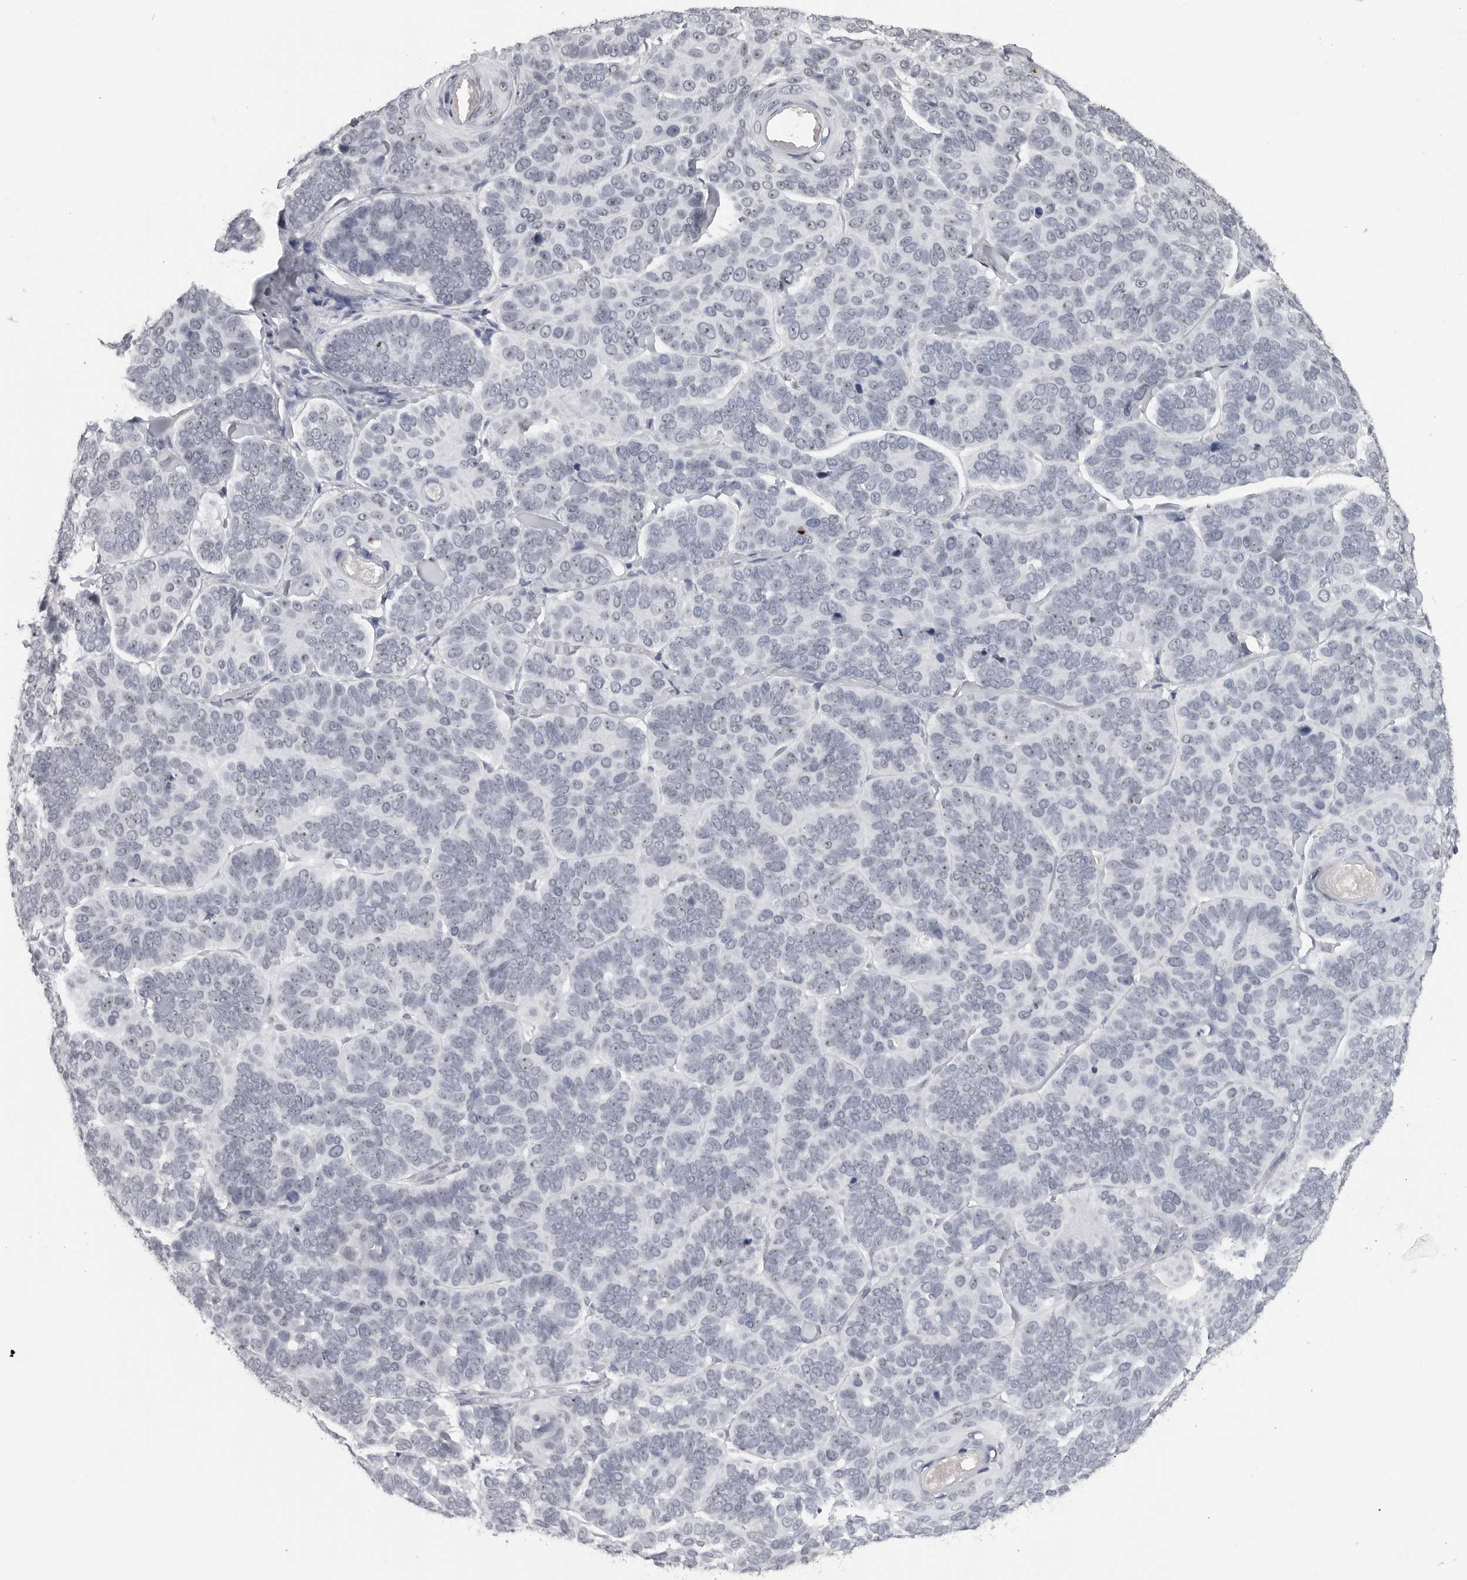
{"staining": {"intensity": "negative", "quantity": "none", "location": "none"}, "tissue": "skin cancer", "cell_type": "Tumor cells", "image_type": "cancer", "snomed": [{"axis": "morphology", "description": "Basal cell carcinoma"}, {"axis": "topography", "description": "Skin"}], "caption": "Image shows no significant protein staining in tumor cells of skin cancer.", "gene": "DDX54", "patient": {"sex": "male", "age": 62}}